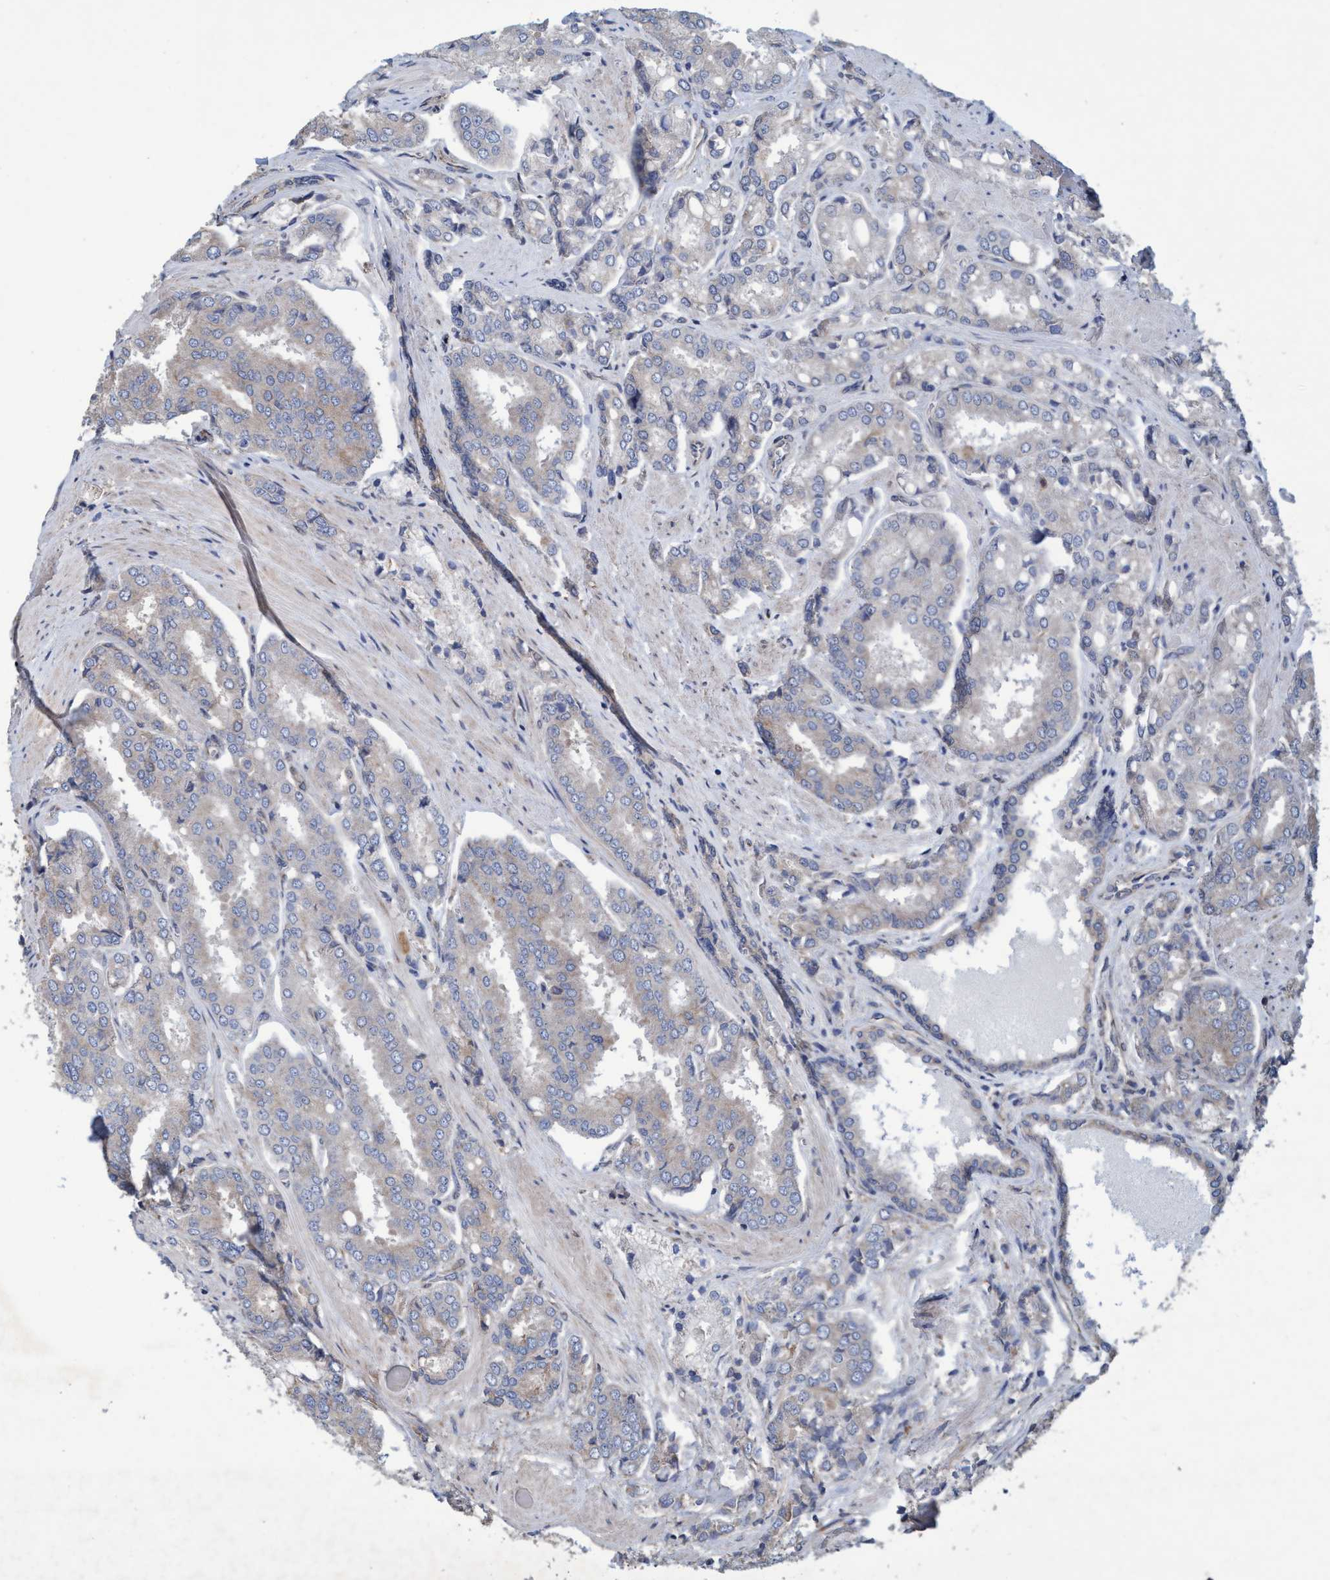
{"staining": {"intensity": "weak", "quantity": "<25%", "location": "cytoplasmic/membranous"}, "tissue": "prostate cancer", "cell_type": "Tumor cells", "image_type": "cancer", "snomed": [{"axis": "morphology", "description": "Adenocarcinoma, High grade"}, {"axis": "topography", "description": "Prostate"}], "caption": "The micrograph shows no significant staining in tumor cells of prostate cancer (high-grade adenocarcinoma). (DAB (3,3'-diaminobenzidine) immunohistochemistry (IHC), high magnification).", "gene": "BICD2", "patient": {"sex": "male", "age": 50}}